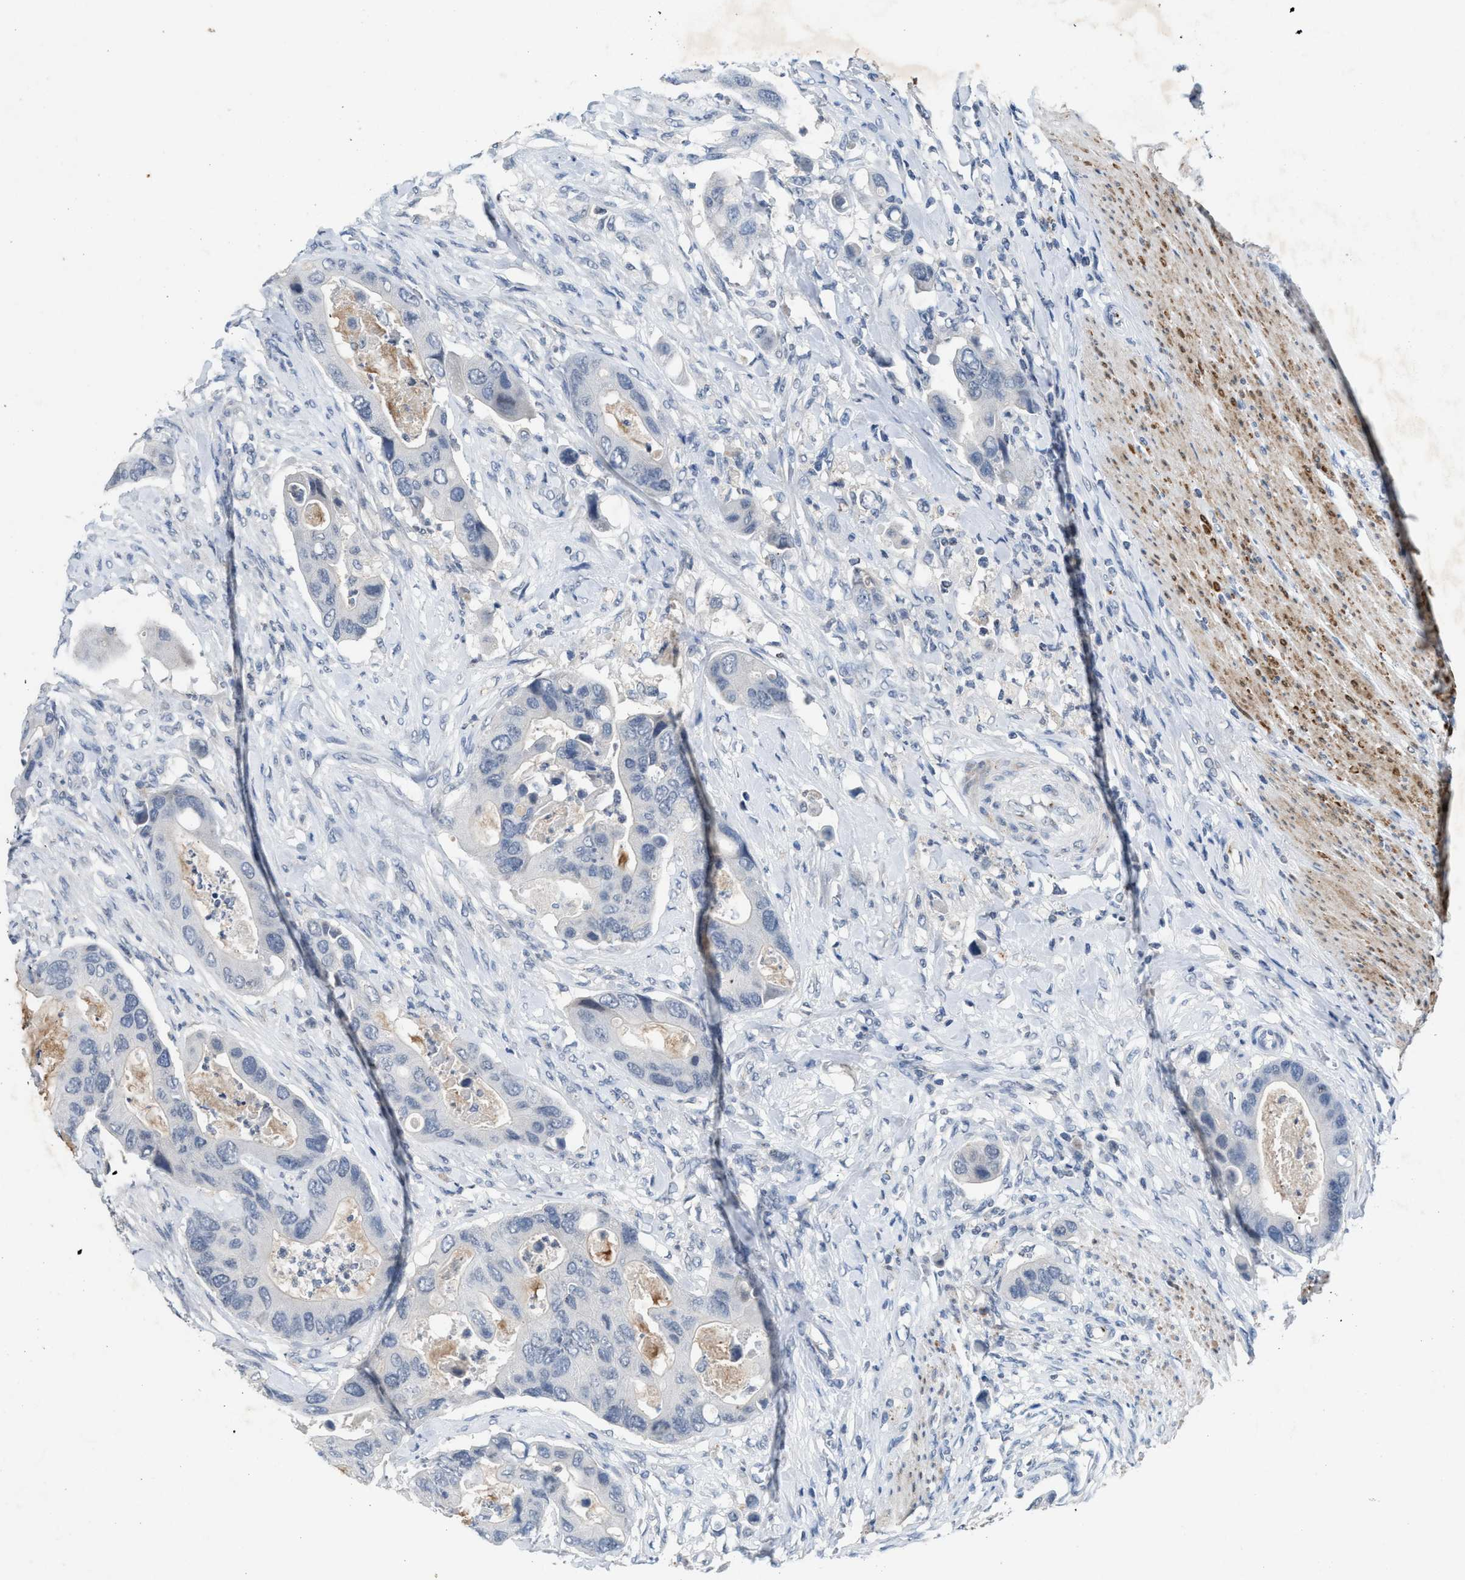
{"staining": {"intensity": "negative", "quantity": "none", "location": "none"}, "tissue": "colorectal cancer", "cell_type": "Tumor cells", "image_type": "cancer", "snomed": [{"axis": "morphology", "description": "Adenocarcinoma, NOS"}, {"axis": "topography", "description": "Rectum"}], "caption": "Tumor cells show no significant protein expression in colorectal cancer (adenocarcinoma).", "gene": "SLC5A5", "patient": {"sex": "female", "age": 57}}